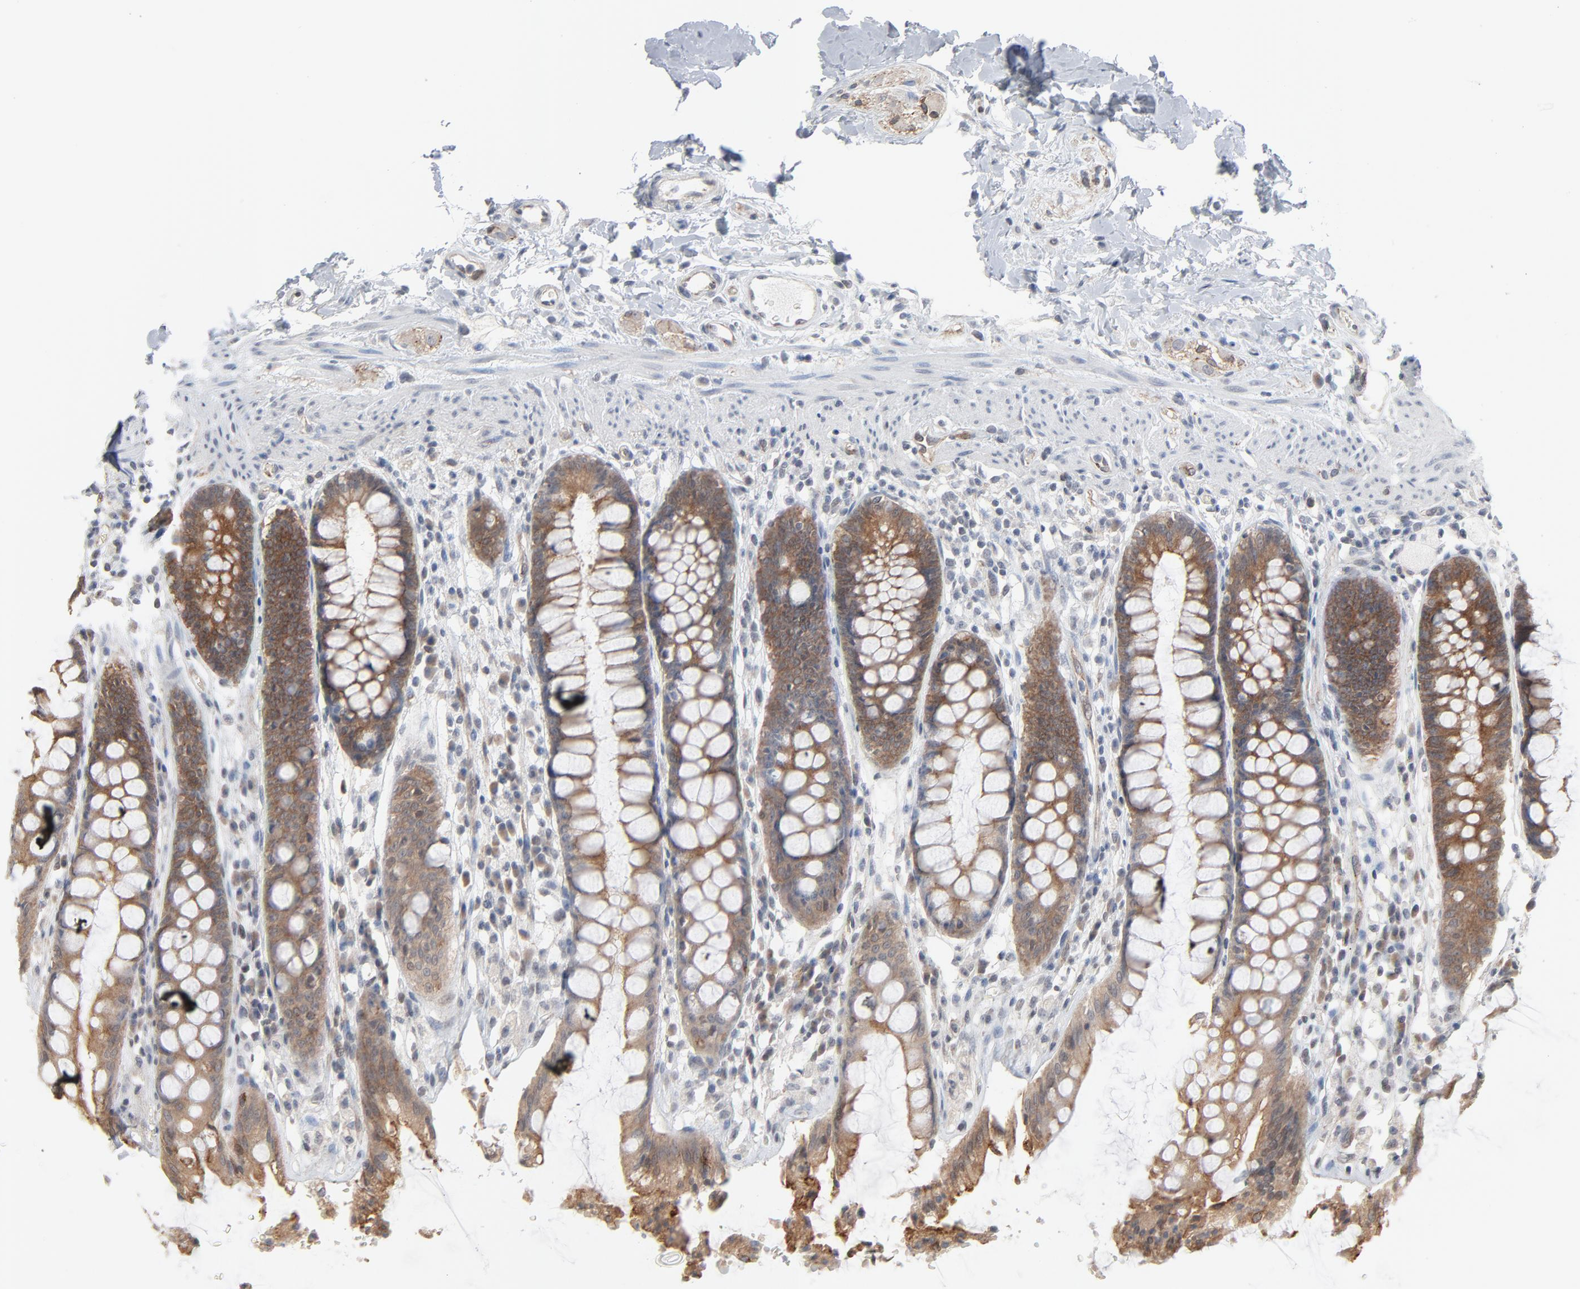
{"staining": {"intensity": "moderate", "quantity": ">75%", "location": "cytoplasmic/membranous"}, "tissue": "rectum", "cell_type": "Glandular cells", "image_type": "normal", "snomed": [{"axis": "morphology", "description": "Normal tissue, NOS"}, {"axis": "topography", "description": "Rectum"}], "caption": "Immunohistochemical staining of unremarkable human rectum exhibits medium levels of moderate cytoplasmic/membranous expression in about >75% of glandular cells.", "gene": "ITPR3", "patient": {"sex": "female", "age": 46}}